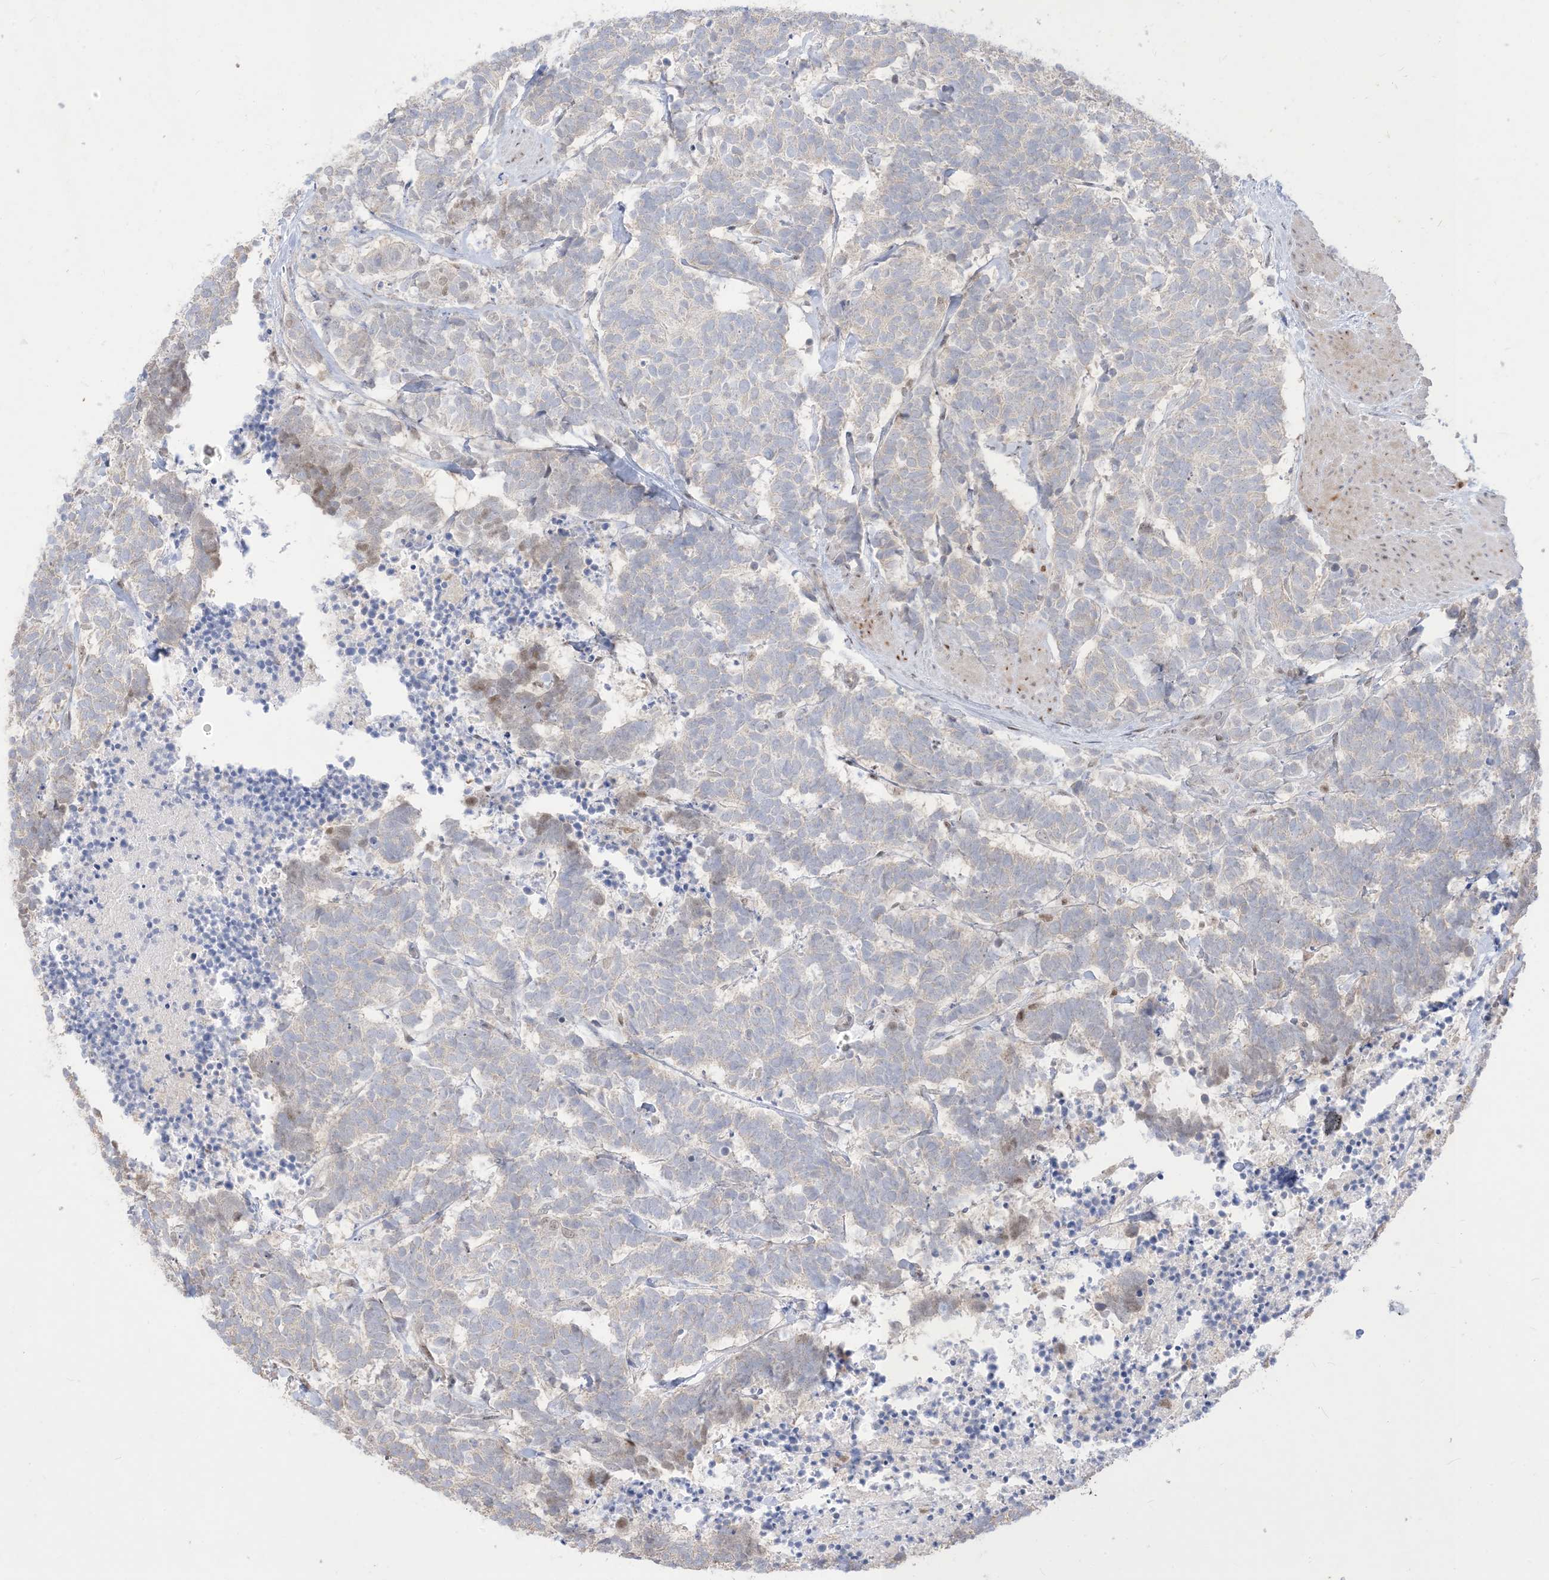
{"staining": {"intensity": "moderate", "quantity": "<25%", "location": "nuclear"}, "tissue": "carcinoid", "cell_type": "Tumor cells", "image_type": "cancer", "snomed": [{"axis": "morphology", "description": "Carcinoma, NOS"}, {"axis": "morphology", "description": "Carcinoid, malignant, NOS"}, {"axis": "topography", "description": "Urinary bladder"}], "caption": "Moderate nuclear expression is present in approximately <25% of tumor cells in carcinoma.", "gene": "BHLHE40", "patient": {"sex": "male", "age": 57}}